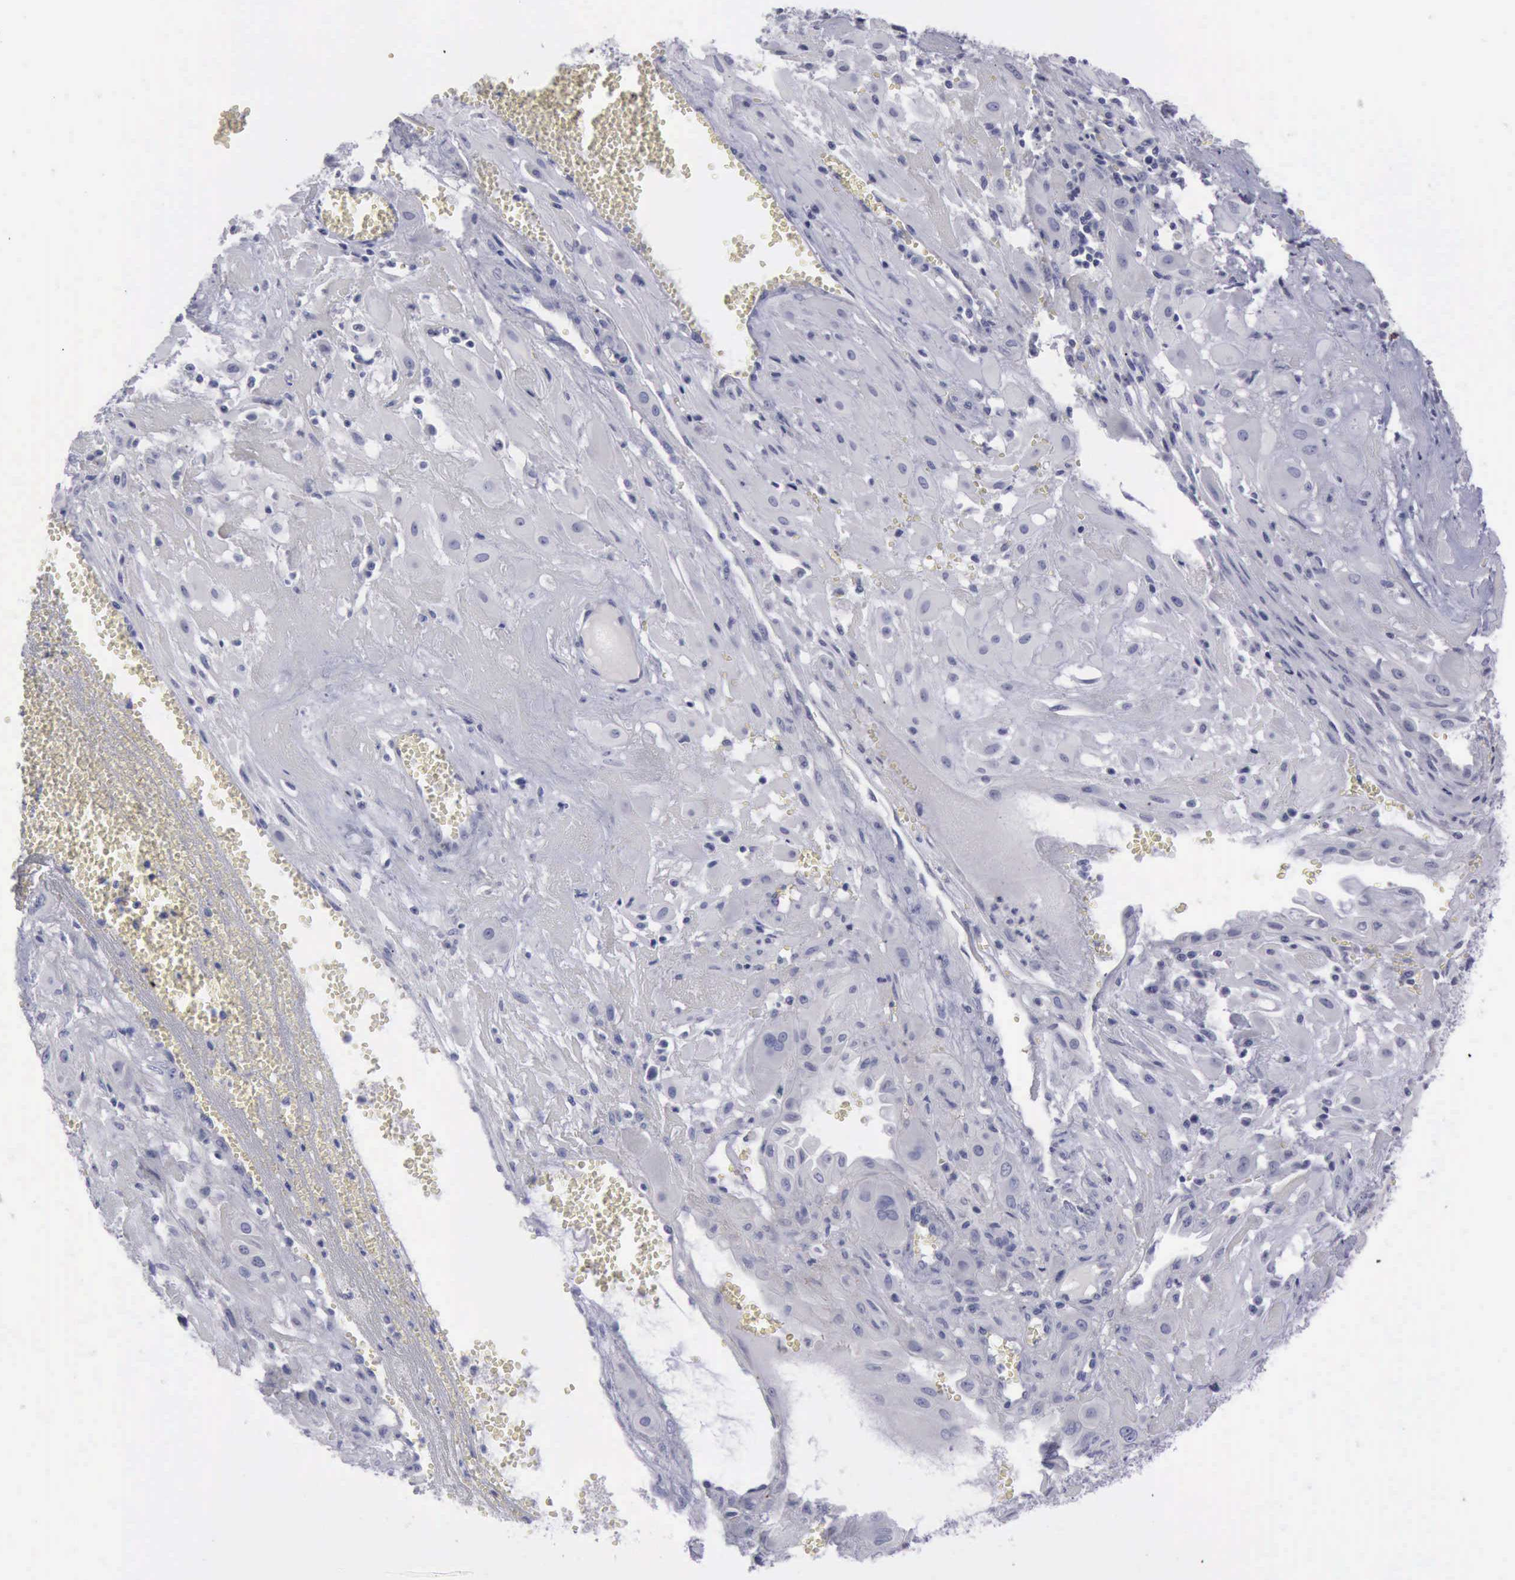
{"staining": {"intensity": "negative", "quantity": "none", "location": "none"}, "tissue": "cervical cancer", "cell_type": "Tumor cells", "image_type": "cancer", "snomed": [{"axis": "morphology", "description": "Squamous cell carcinoma, NOS"}, {"axis": "topography", "description": "Cervix"}], "caption": "This is an immunohistochemistry (IHC) image of human squamous cell carcinoma (cervical). There is no positivity in tumor cells.", "gene": "CDH2", "patient": {"sex": "female", "age": 34}}